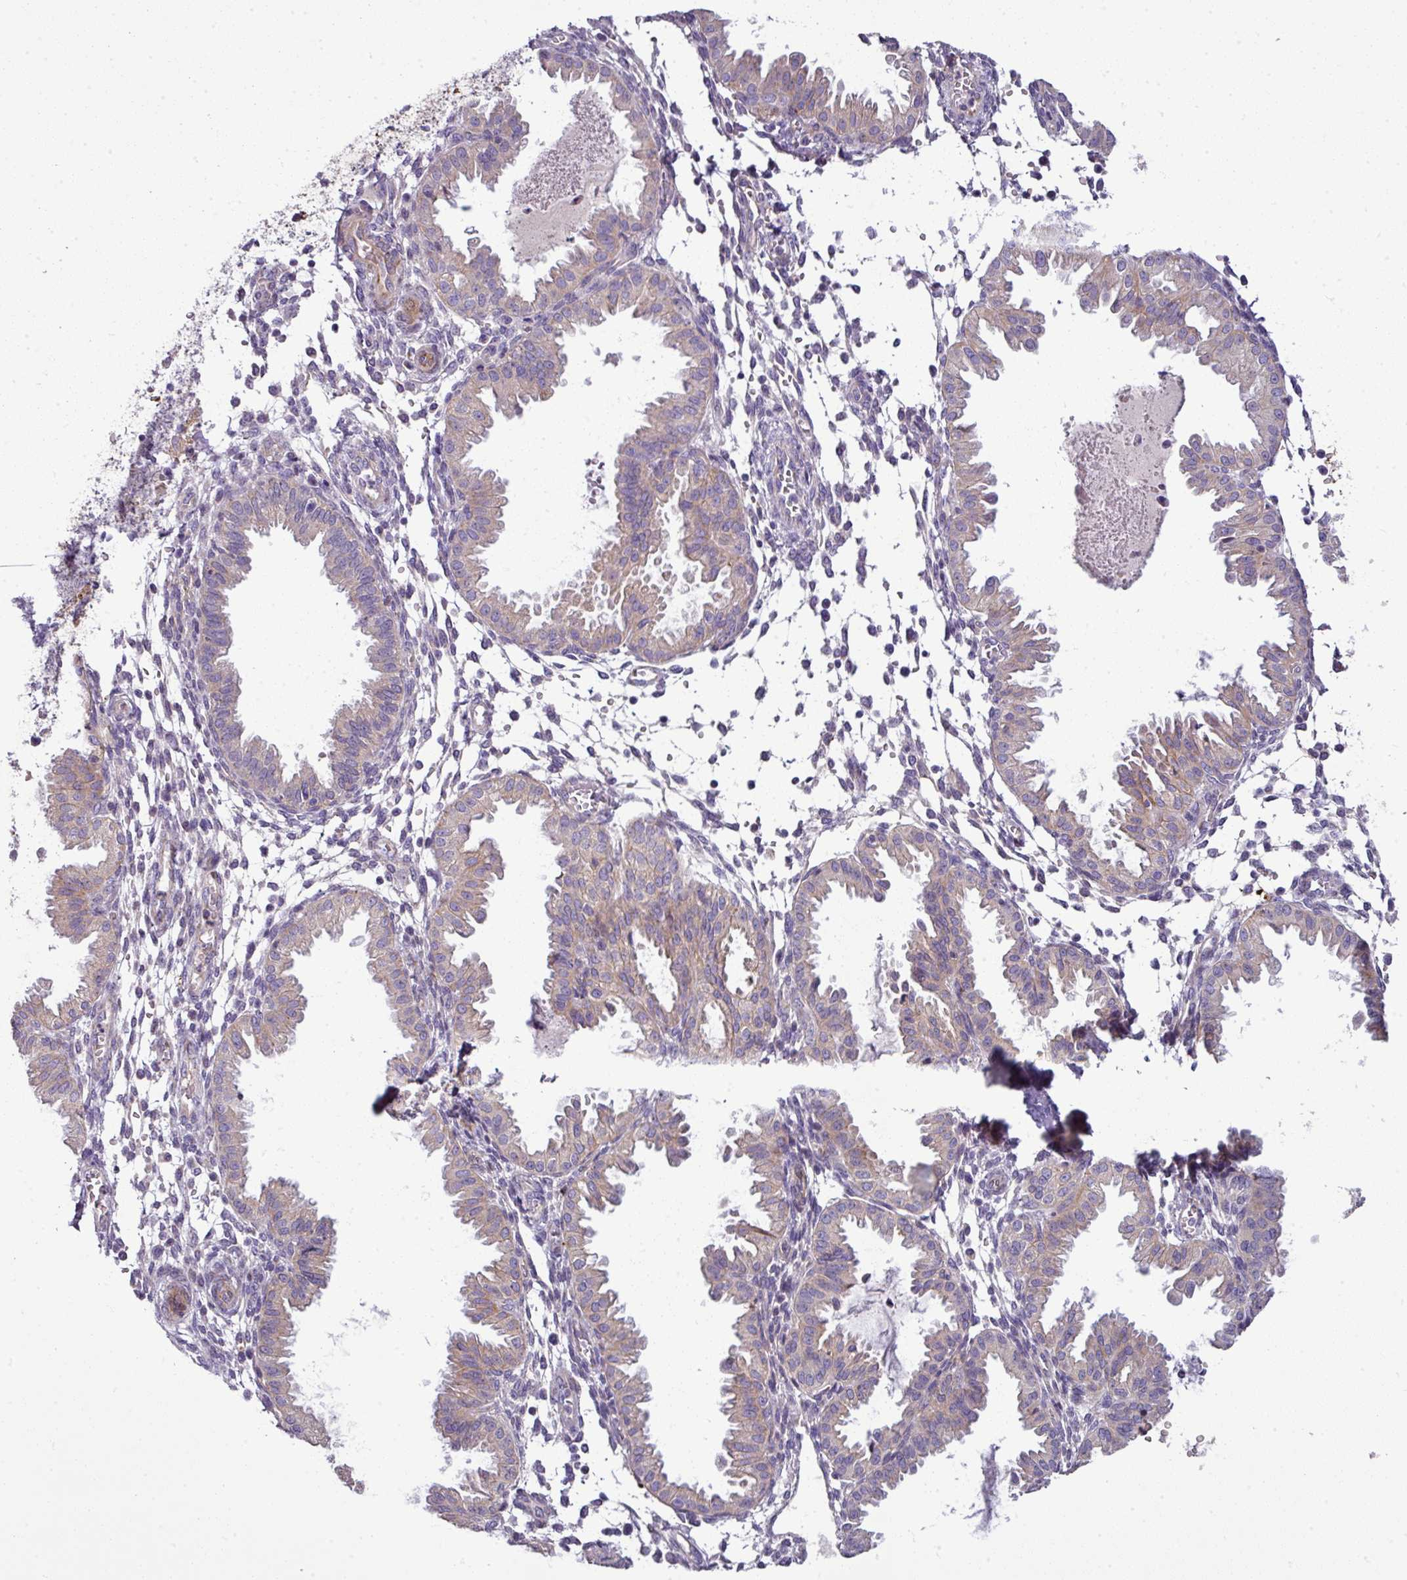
{"staining": {"intensity": "negative", "quantity": "none", "location": "none"}, "tissue": "endometrium", "cell_type": "Cells in endometrial stroma", "image_type": "normal", "snomed": [{"axis": "morphology", "description": "Normal tissue, NOS"}, {"axis": "topography", "description": "Endometrium"}], "caption": "High magnification brightfield microscopy of unremarkable endometrium stained with DAB (3,3'-diaminobenzidine) (brown) and counterstained with hematoxylin (blue): cells in endometrial stroma show no significant positivity. The staining is performed using DAB (3,3'-diaminobenzidine) brown chromogen with nuclei counter-stained in using hematoxylin.", "gene": "GAN", "patient": {"sex": "female", "age": 33}}